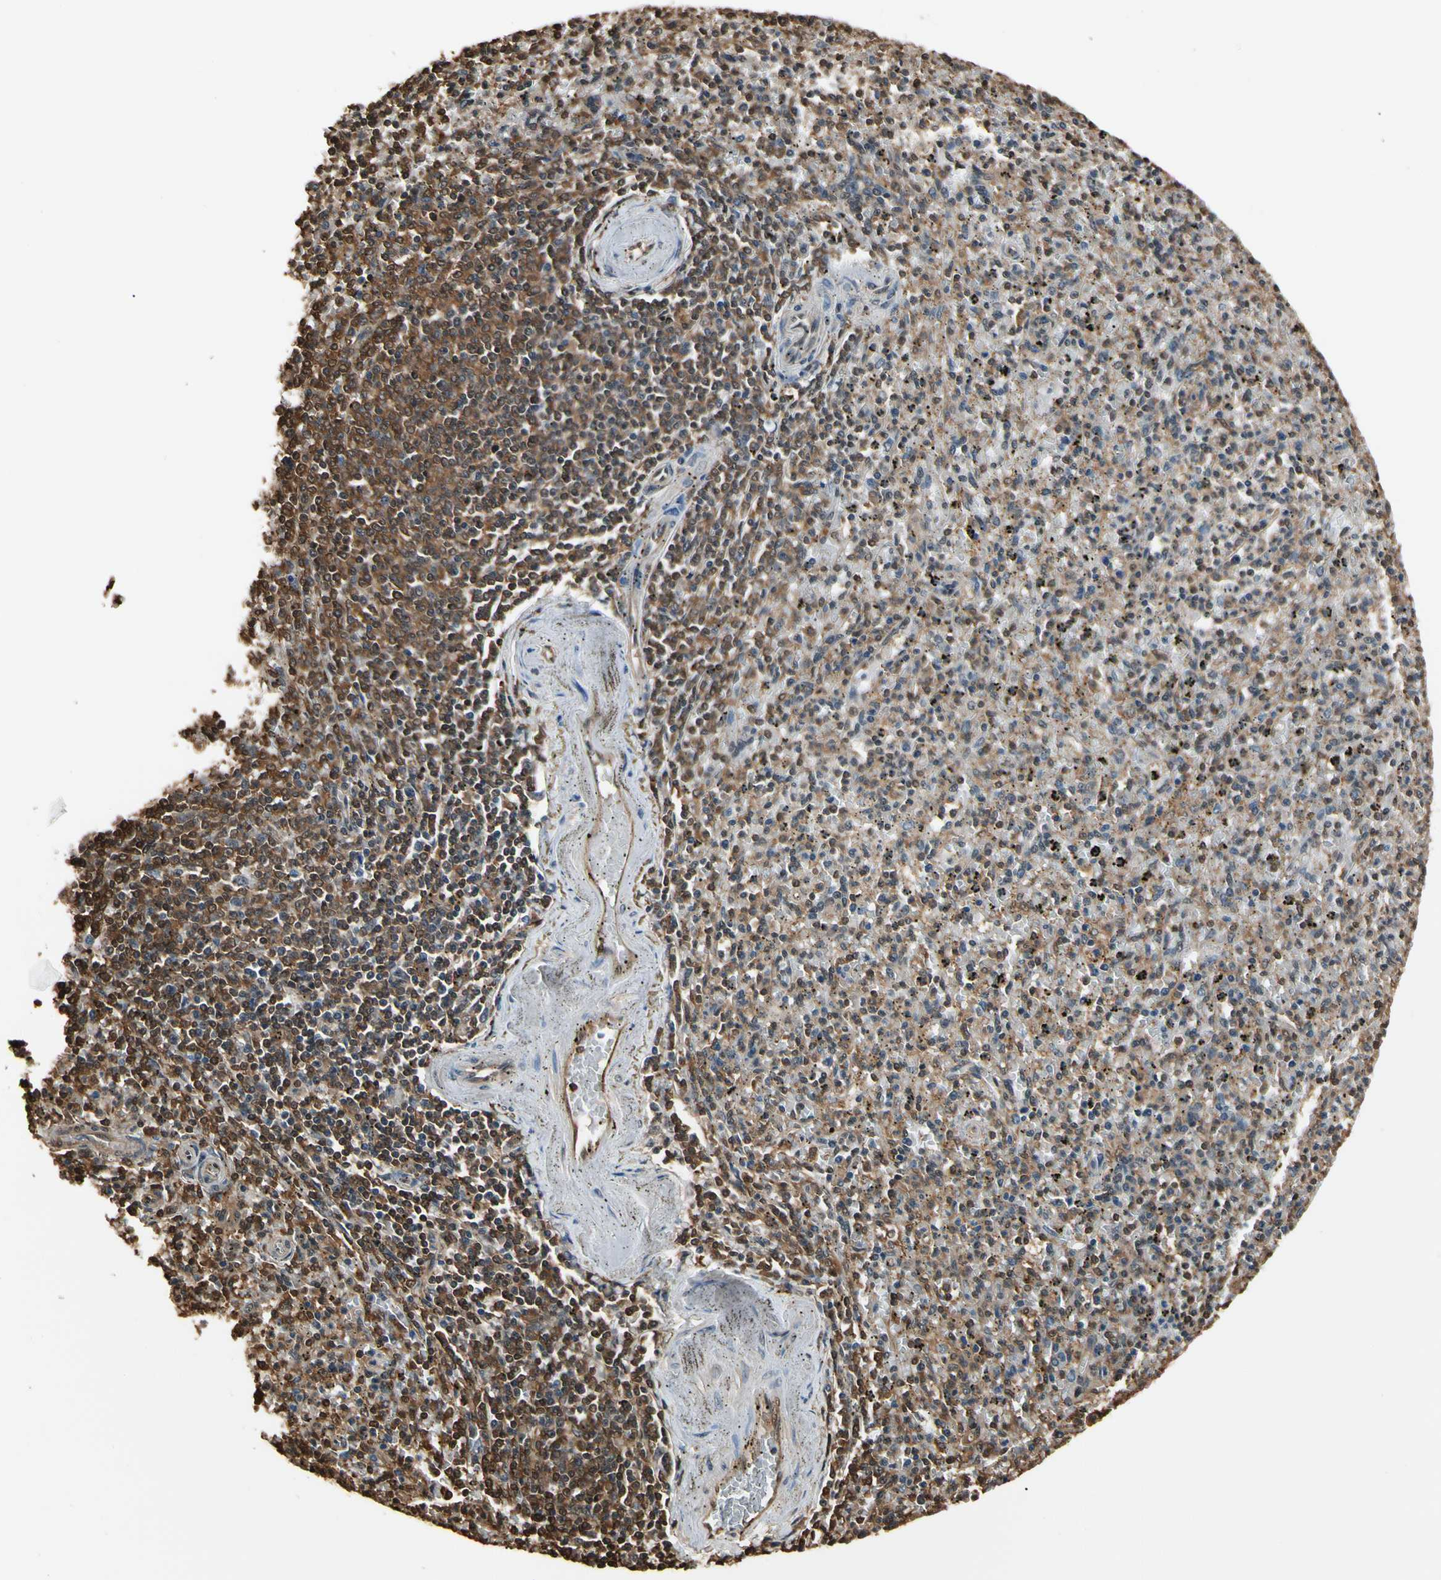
{"staining": {"intensity": "moderate", "quantity": "25%-75%", "location": "cytoplasmic/membranous"}, "tissue": "spleen", "cell_type": "Cells in red pulp", "image_type": "normal", "snomed": [{"axis": "morphology", "description": "Normal tissue, NOS"}, {"axis": "topography", "description": "Spleen"}], "caption": "Spleen stained with a brown dye displays moderate cytoplasmic/membranous positive positivity in about 25%-75% of cells in red pulp.", "gene": "YWHAE", "patient": {"sex": "male", "age": 72}}